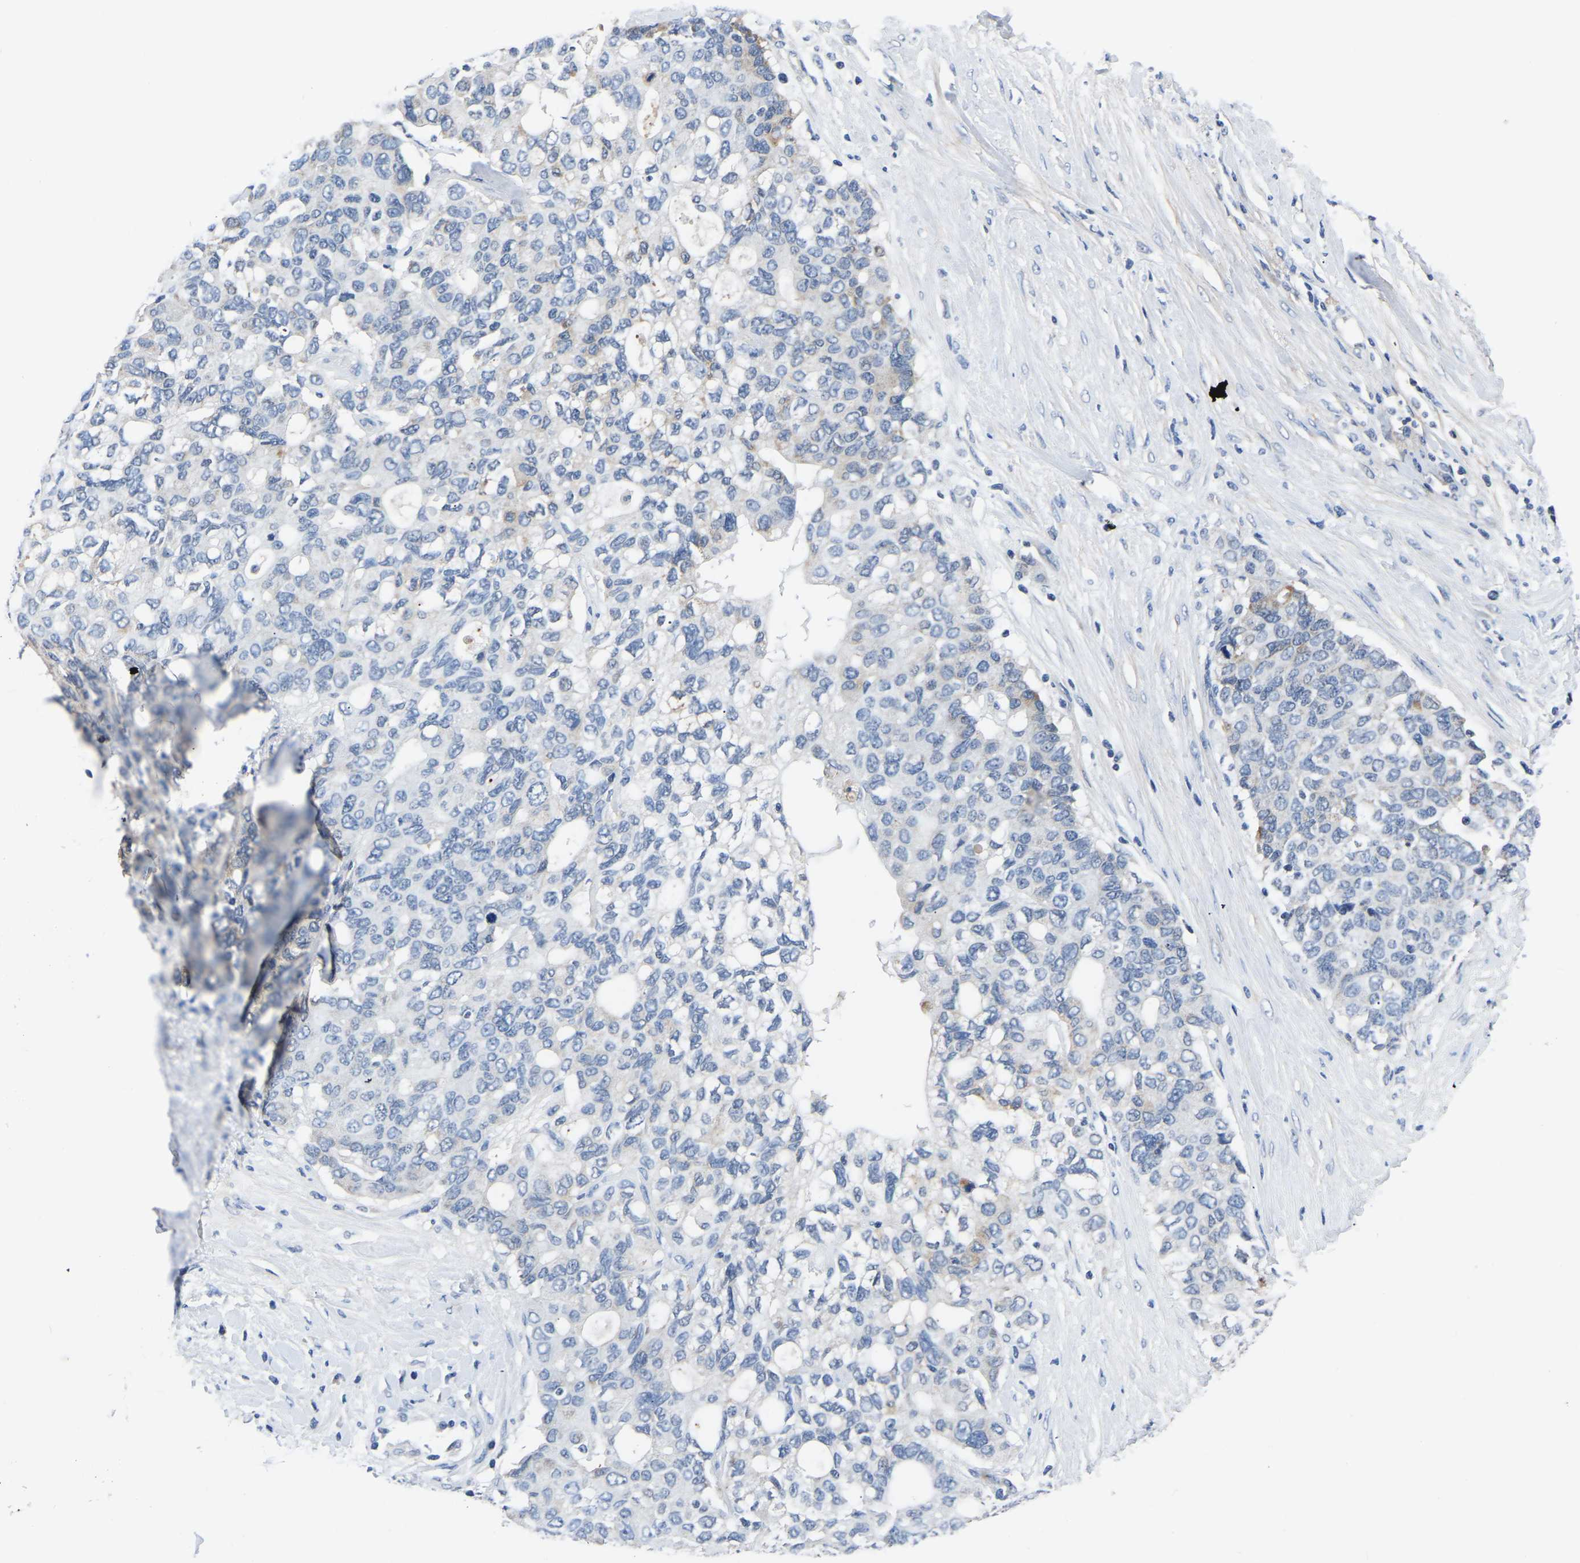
{"staining": {"intensity": "negative", "quantity": "none", "location": "none"}, "tissue": "pancreatic cancer", "cell_type": "Tumor cells", "image_type": "cancer", "snomed": [{"axis": "morphology", "description": "Adenocarcinoma, NOS"}, {"axis": "topography", "description": "Pancreas"}], "caption": "A high-resolution histopathology image shows immunohistochemistry (IHC) staining of adenocarcinoma (pancreatic), which demonstrates no significant expression in tumor cells.", "gene": "FGD5", "patient": {"sex": "female", "age": 56}}